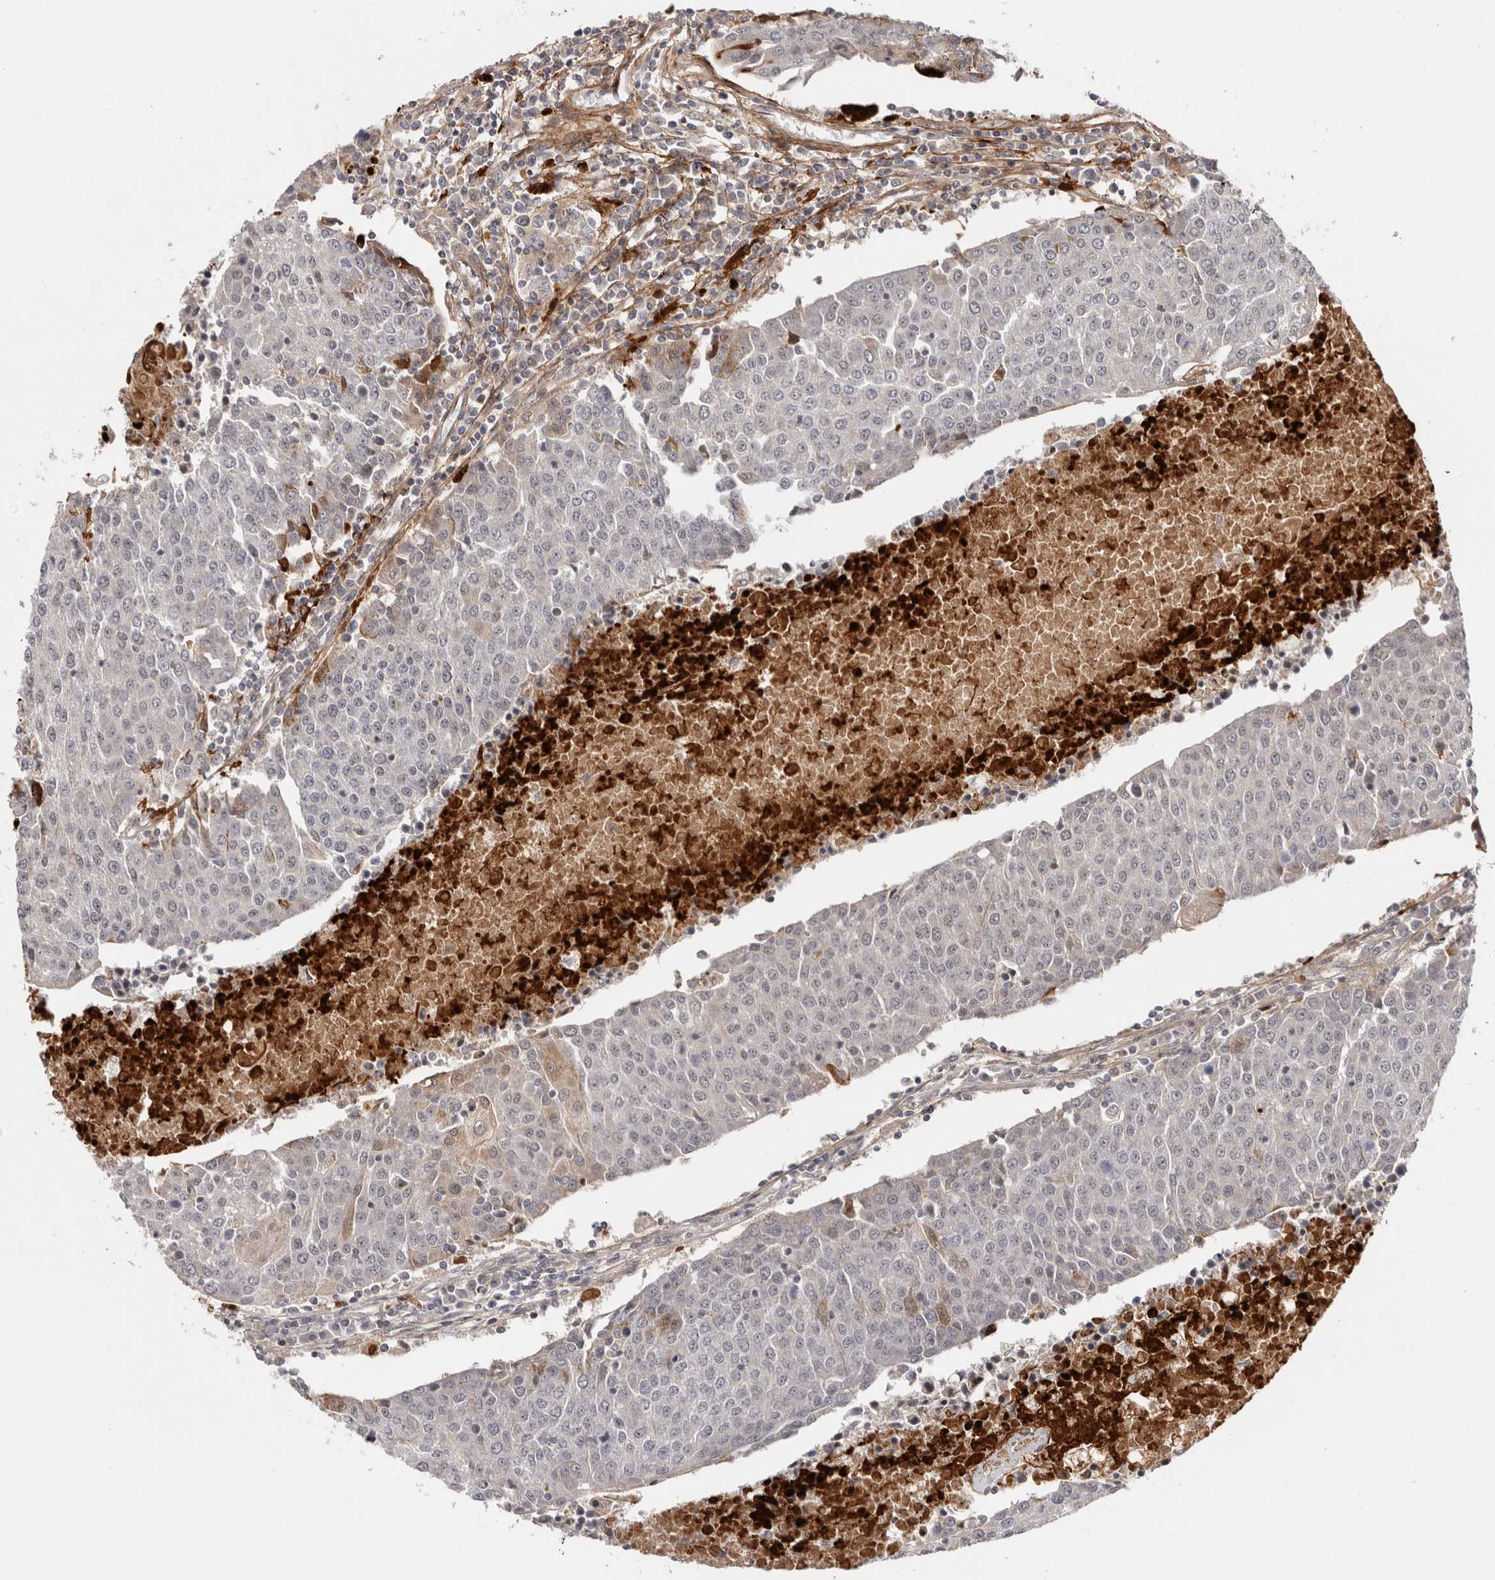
{"staining": {"intensity": "weak", "quantity": "<25%", "location": "cytoplasmic/membranous,nuclear"}, "tissue": "urothelial cancer", "cell_type": "Tumor cells", "image_type": "cancer", "snomed": [{"axis": "morphology", "description": "Urothelial carcinoma, High grade"}, {"axis": "topography", "description": "Urinary bladder"}], "caption": "An IHC histopathology image of urothelial cancer is shown. There is no staining in tumor cells of urothelial cancer.", "gene": "ZNF318", "patient": {"sex": "female", "age": 85}}